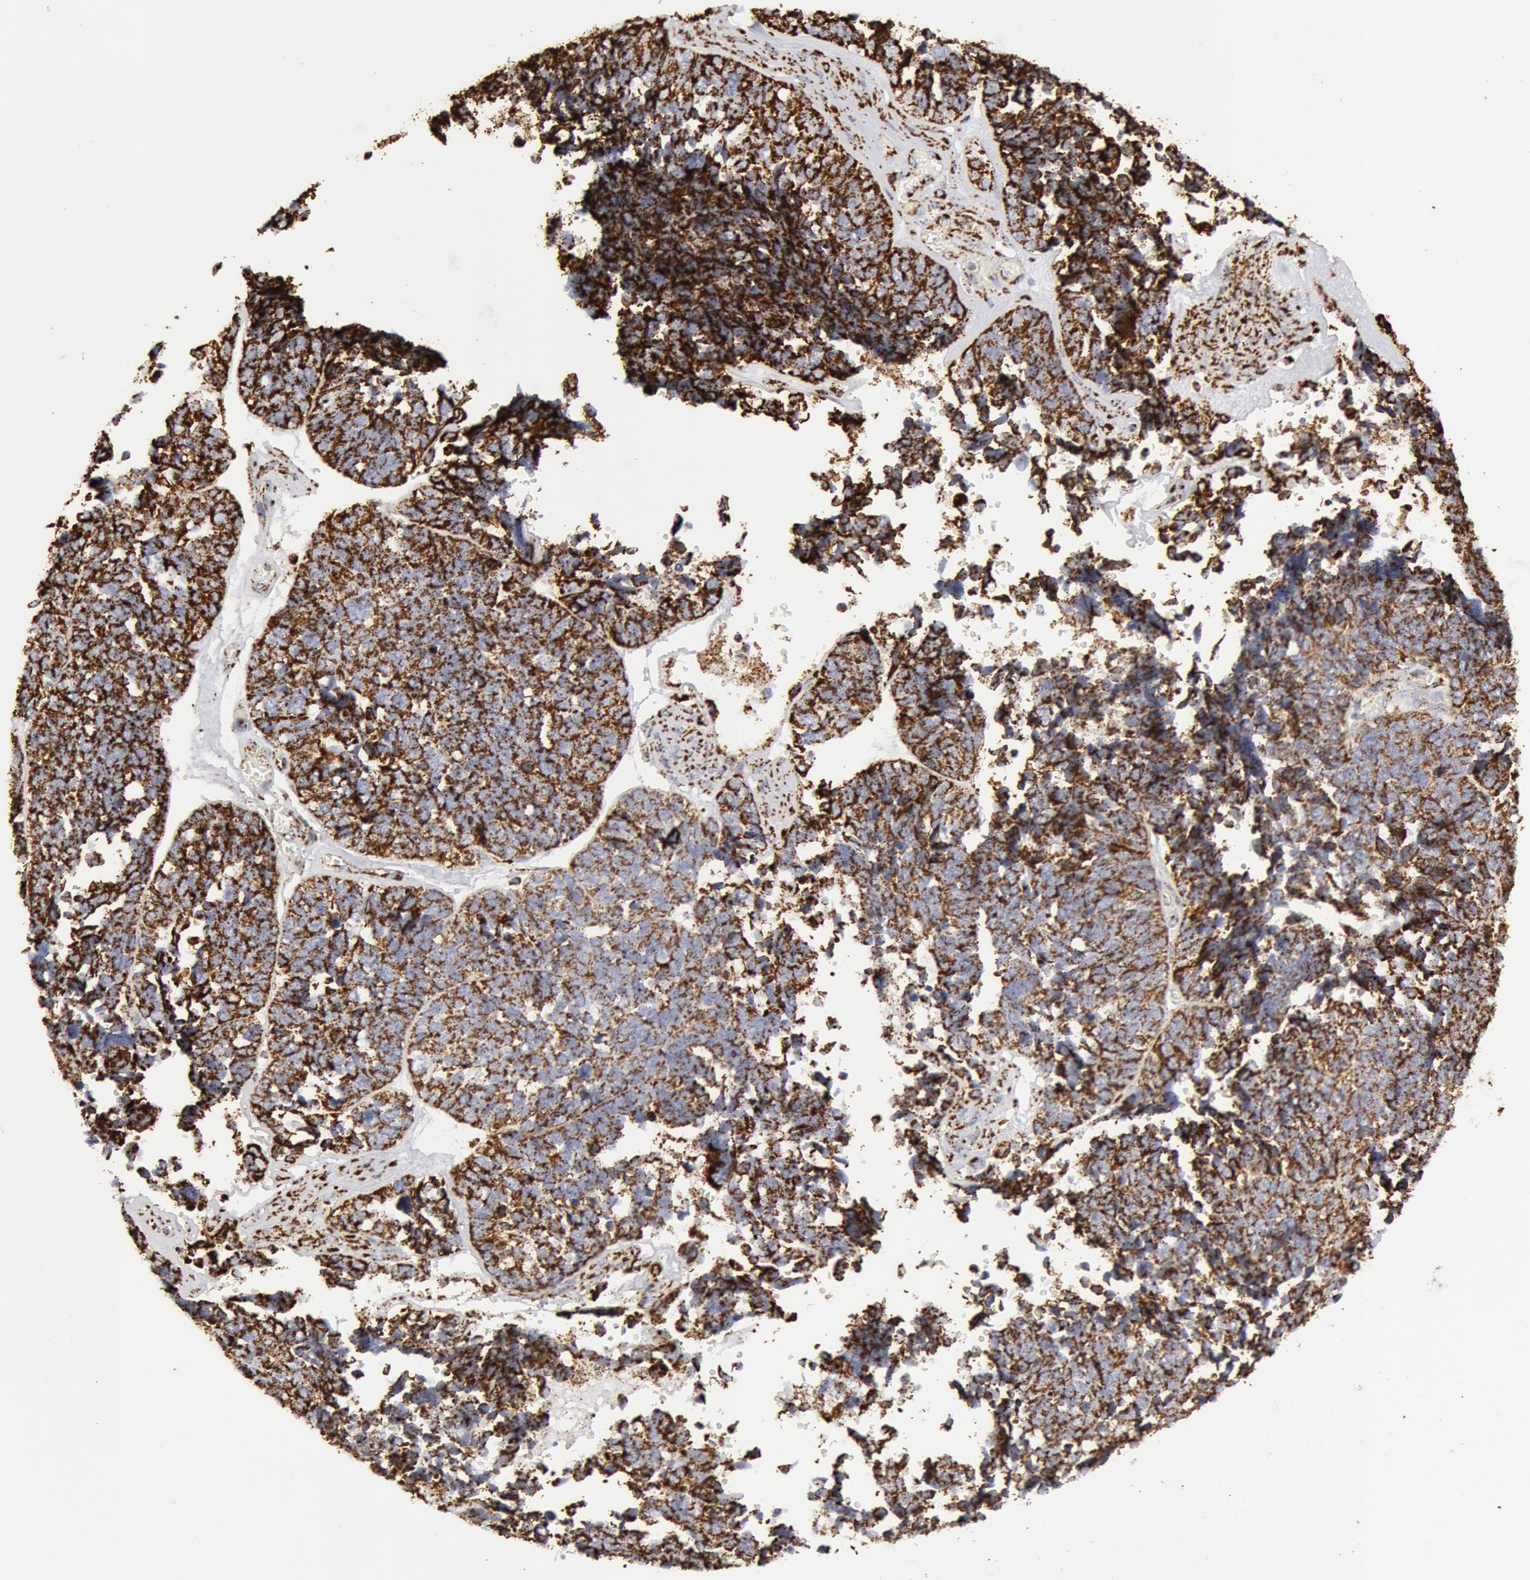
{"staining": {"intensity": "strong", "quantity": ">75%", "location": "cytoplasmic/membranous"}, "tissue": "ovarian cancer", "cell_type": "Tumor cells", "image_type": "cancer", "snomed": [{"axis": "morphology", "description": "Cystadenocarcinoma, serous, NOS"}, {"axis": "topography", "description": "Ovary"}], "caption": "Immunohistochemical staining of ovarian cancer (serous cystadenocarcinoma) exhibits high levels of strong cytoplasmic/membranous expression in approximately >75% of tumor cells. (Brightfield microscopy of DAB IHC at high magnification).", "gene": "ATP5F1B", "patient": {"sex": "female", "age": 77}}